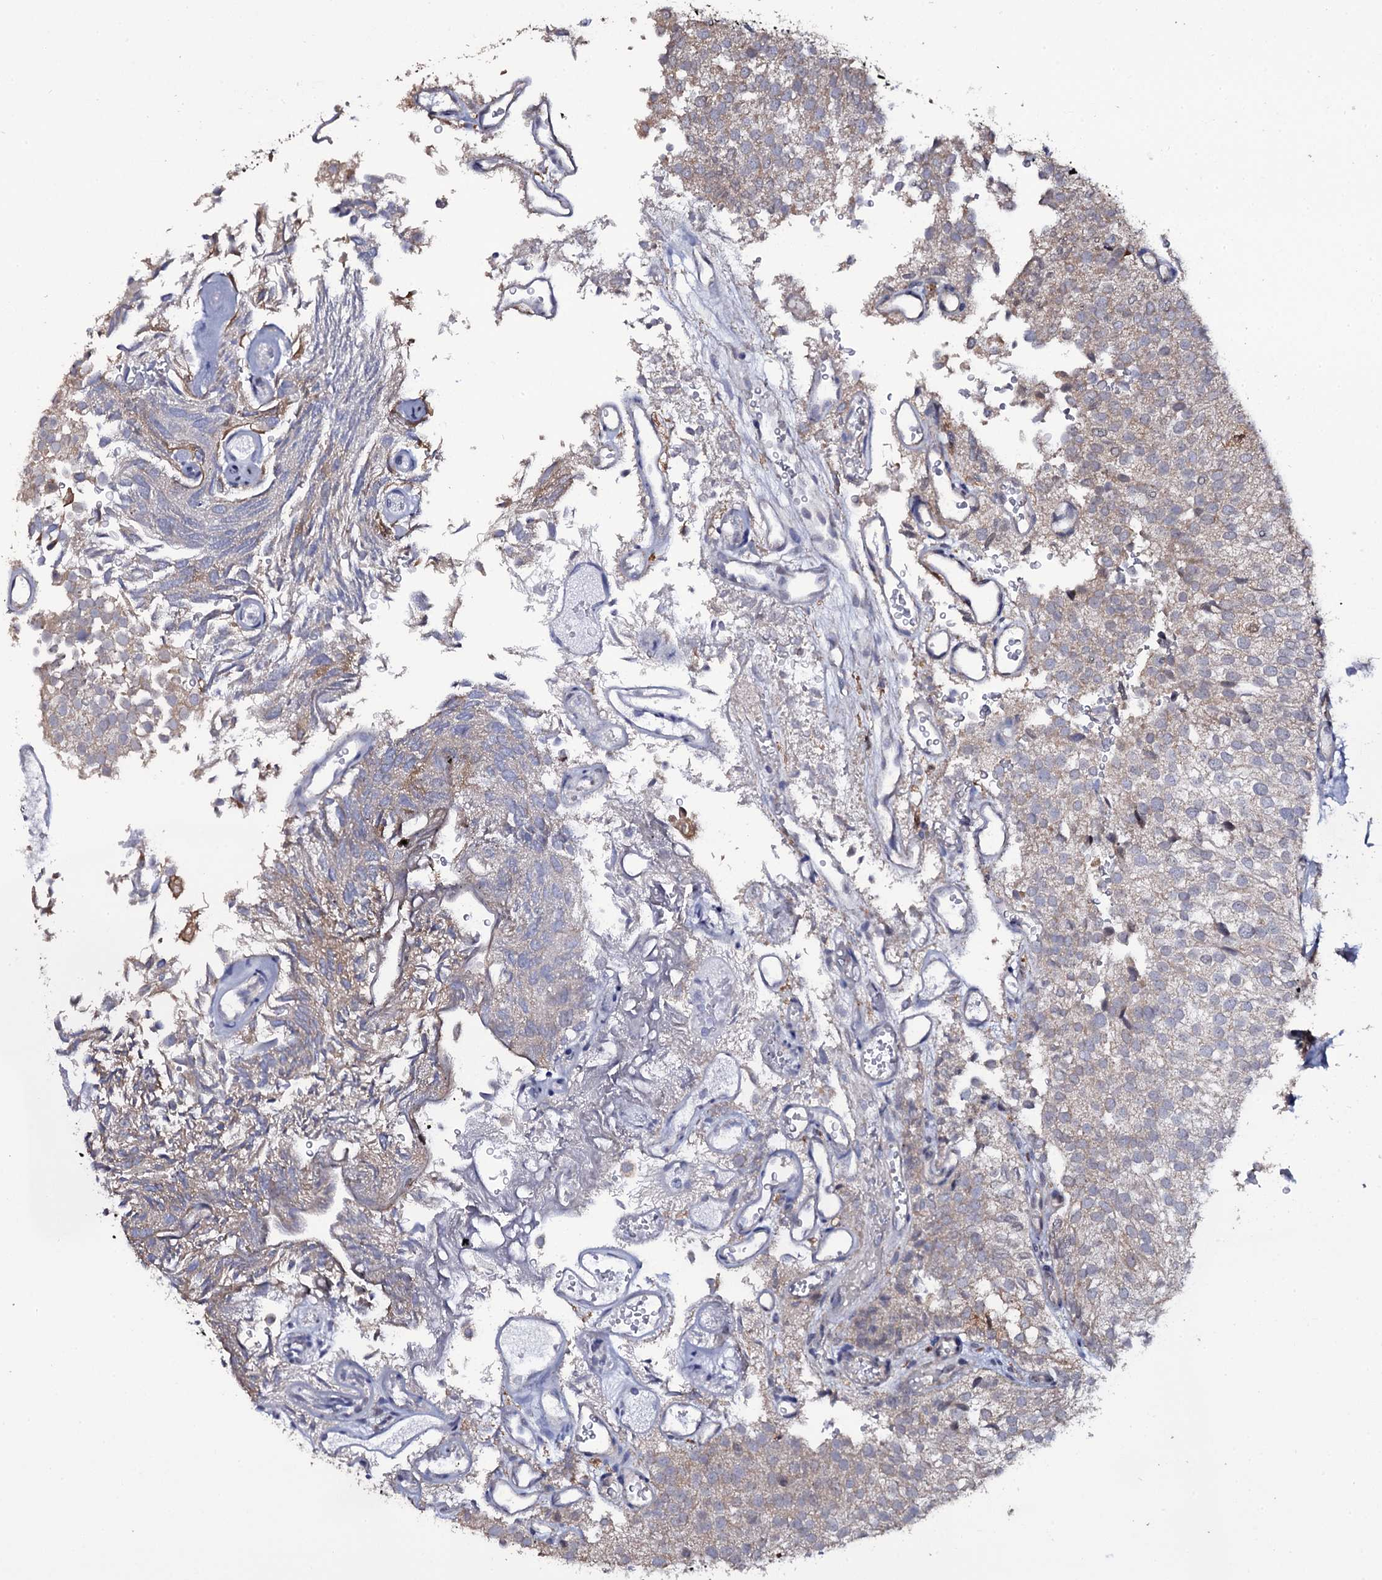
{"staining": {"intensity": "weak", "quantity": "<25%", "location": "cytoplasmic/membranous"}, "tissue": "urothelial cancer", "cell_type": "Tumor cells", "image_type": "cancer", "snomed": [{"axis": "morphology", "description": "Urothelial carcinoma, Low grade"}, {"axis": "topography", "description": "Urinary bladder"}], "caption": "Immunohistochemistry histopathology image of human urothelial carcinoma (low-grade) stained for a protein (brown), which reveals no expression in tumor cells.", "gene": "CRYL1", "patient": {"sex": "male", "age": 78}}